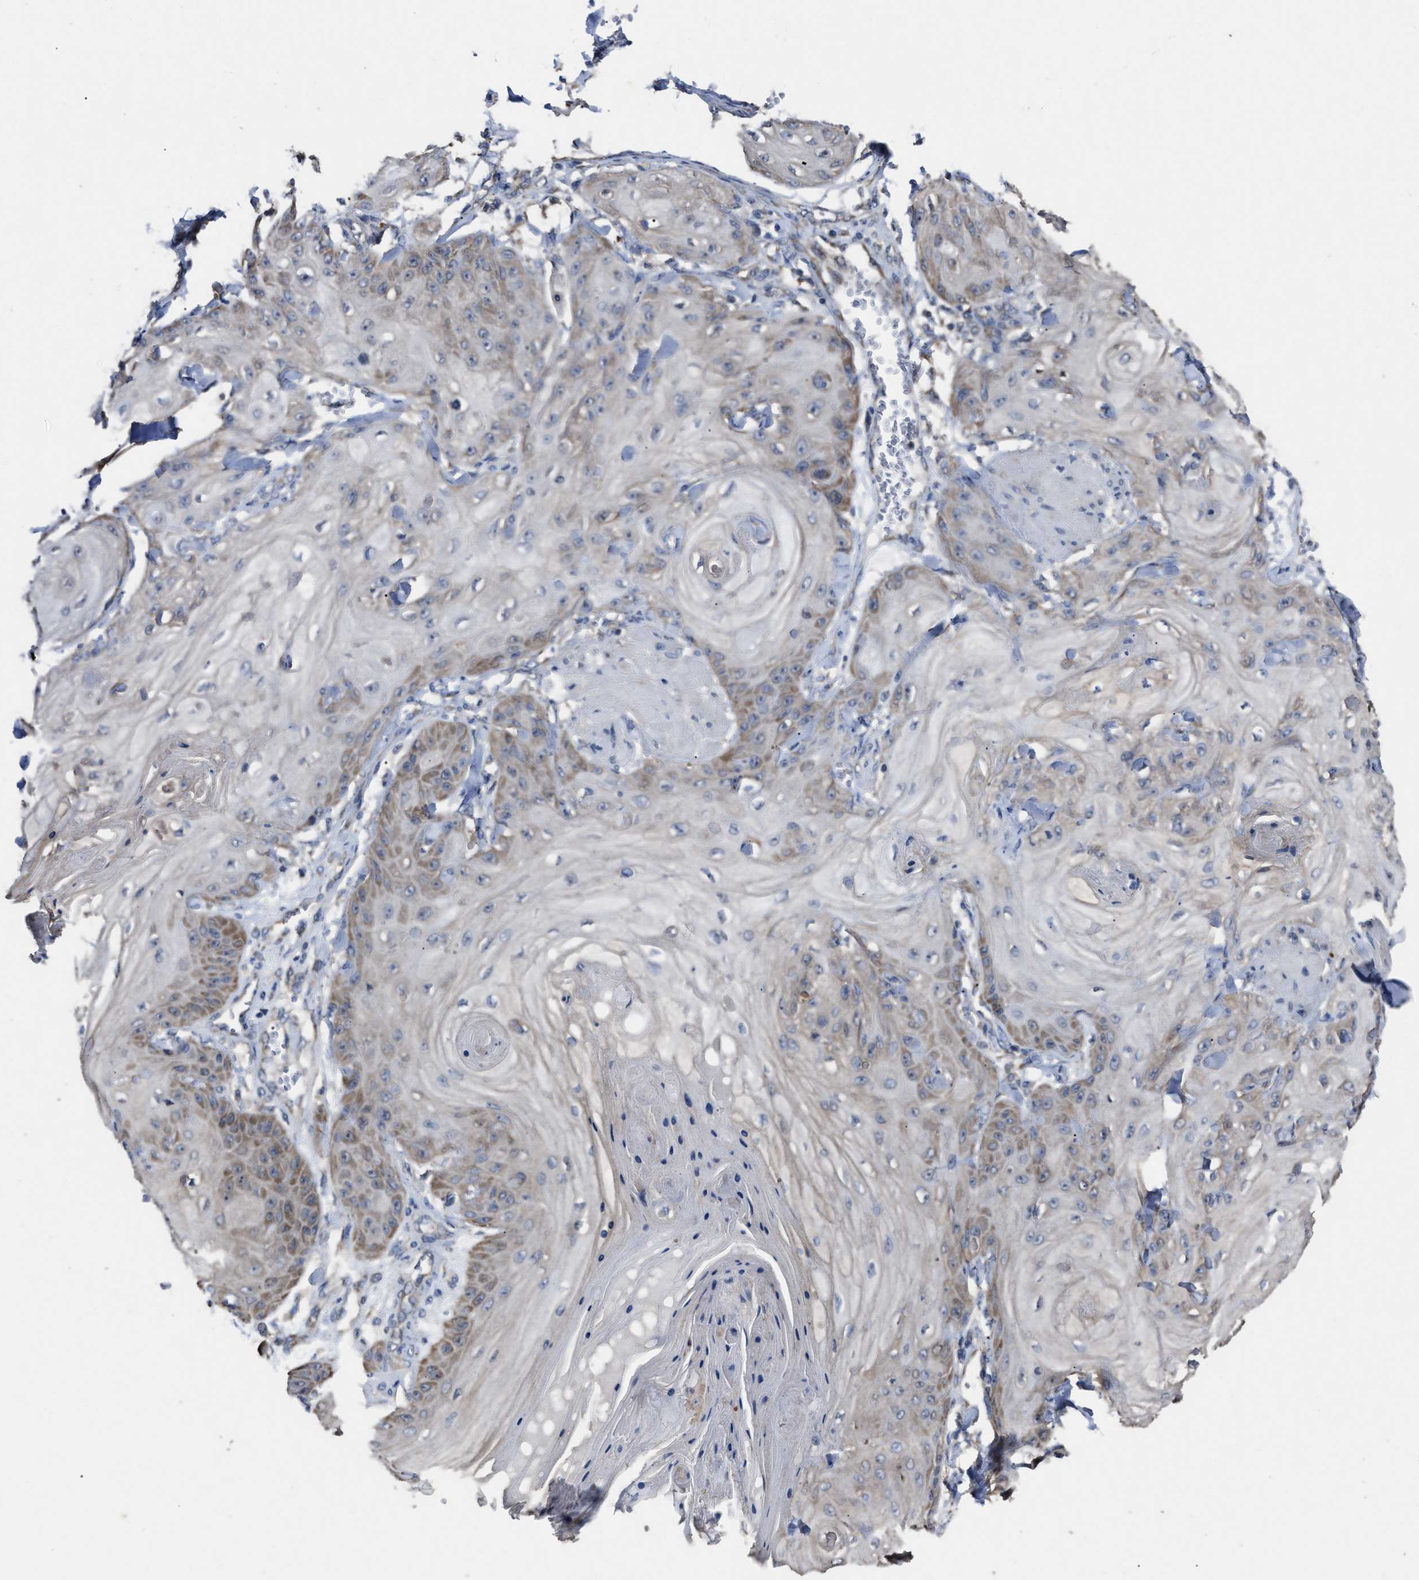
{"staining": {"intensity": "moderate", "quantity": "<25%", "location": "cytoplasmic/membranous"}, "tissue": "skin cancer", "cell_type": "Tumor cells", "image_type": "cancer", "snomed": [{"axis": "morphology", "description": "Squamous cell carcinoma, NOS"}, {"axis": "topography", "description": "Skin"}], "caption": "This histopathology image reveals skin cancer (squamous cell carcinoma) stained with IHC to label a protein in brown. The cytoplasmic/membranous of tumor cells show moderate positivity for the protein. Nuclei are counter-stained blue.", "gene": "UPF1", "patient": {"sex": "male", "age": 74}}